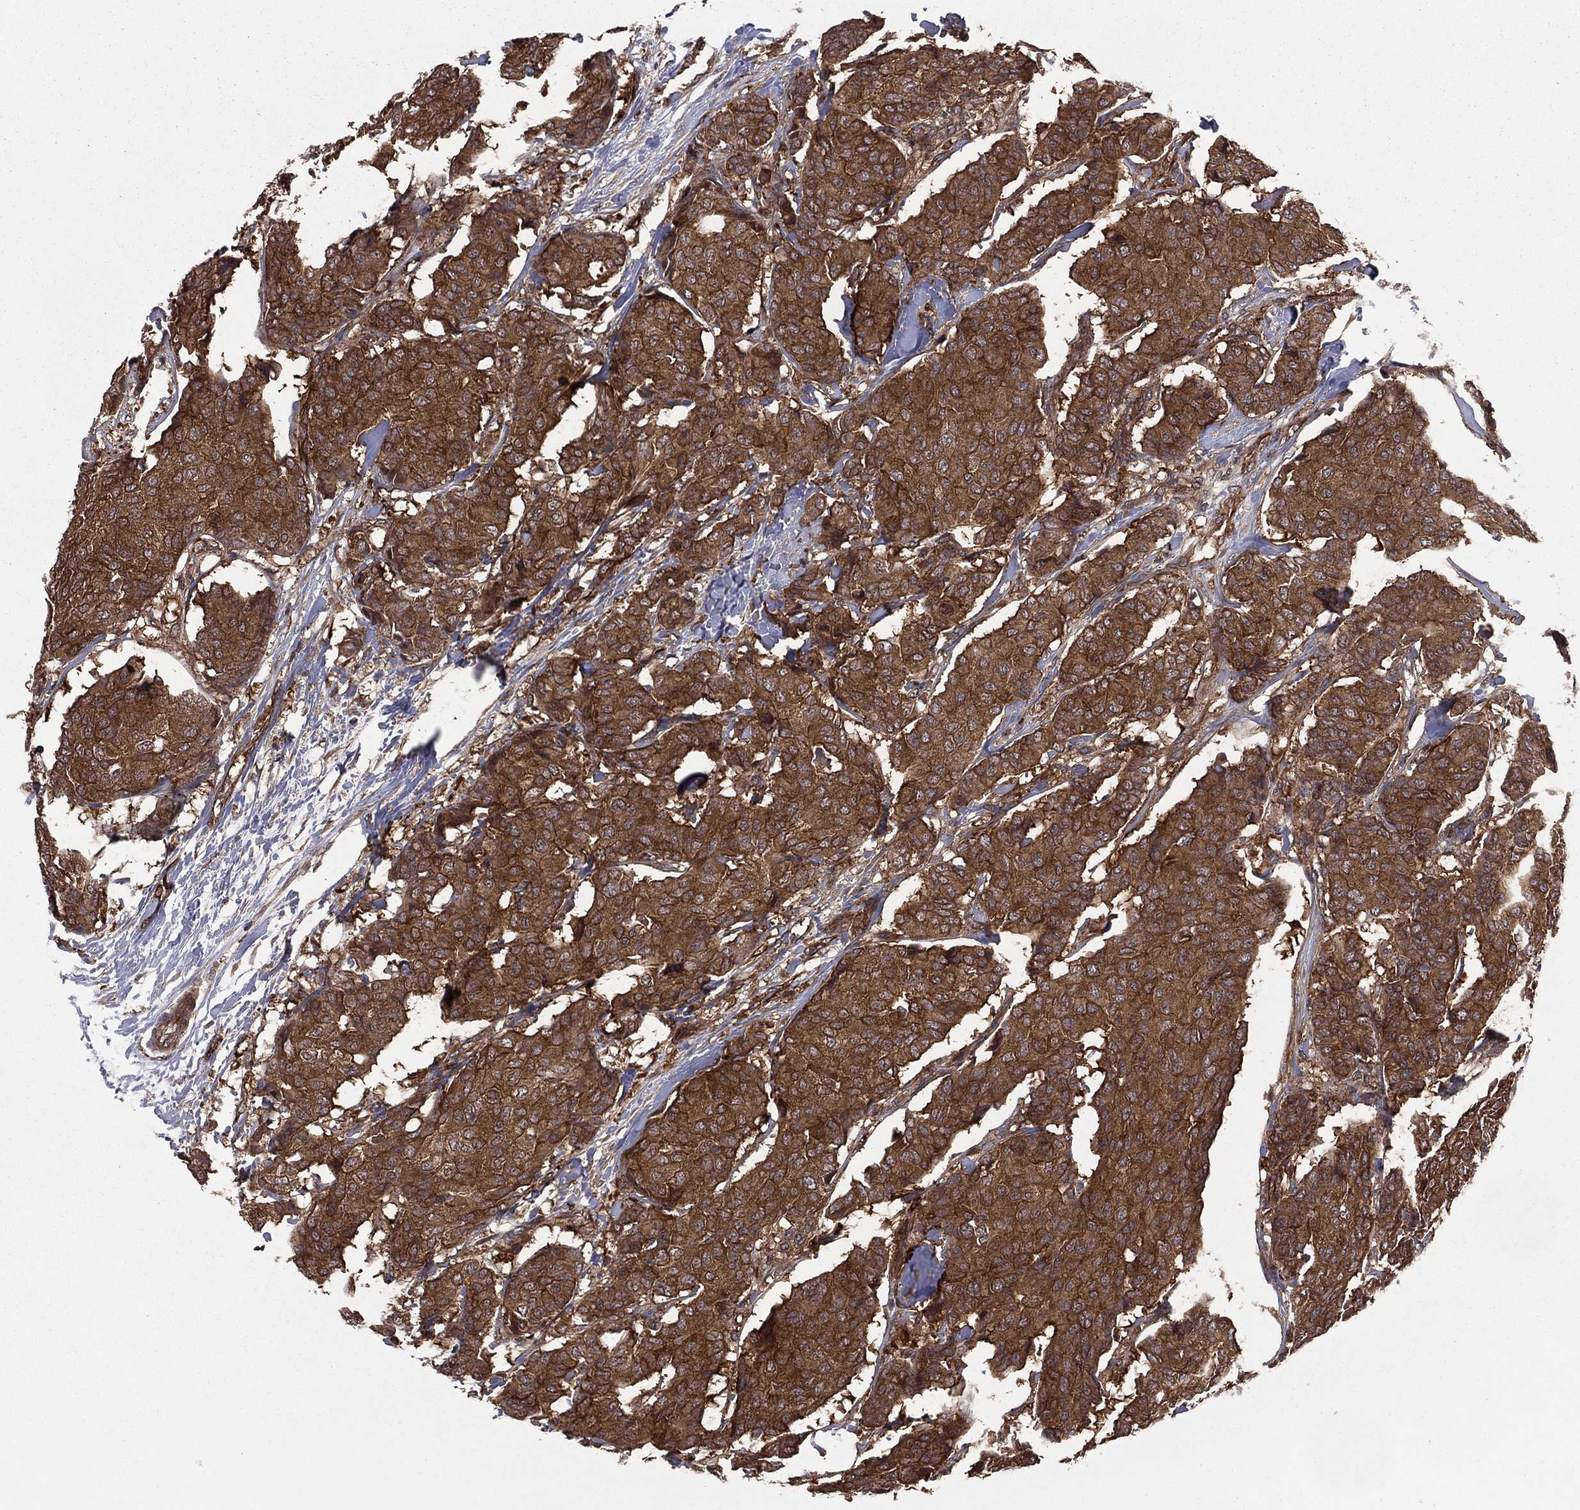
{"staining": {"intensity": "strong", "quantity": ">75%", "location": "cytoplasmic/membranous"}, "tissue": "breast cancer", "cell_type": "Tumor cells", "image_type": "cancer", "snomed": [{"axis": "morphology", "description": "Duct carcinoma"}, {"axis": "topography", "description": "Breast"}], "caption": "Breast cancer (infiltrating ductal carcinoma) stained for a protein (brown) demonstrates strong cytoplasmic/membranous positive expression in approximately >75% of tumor cells.", "gene": "CERT1", "patient": {"sex": "female", "age": 75}}